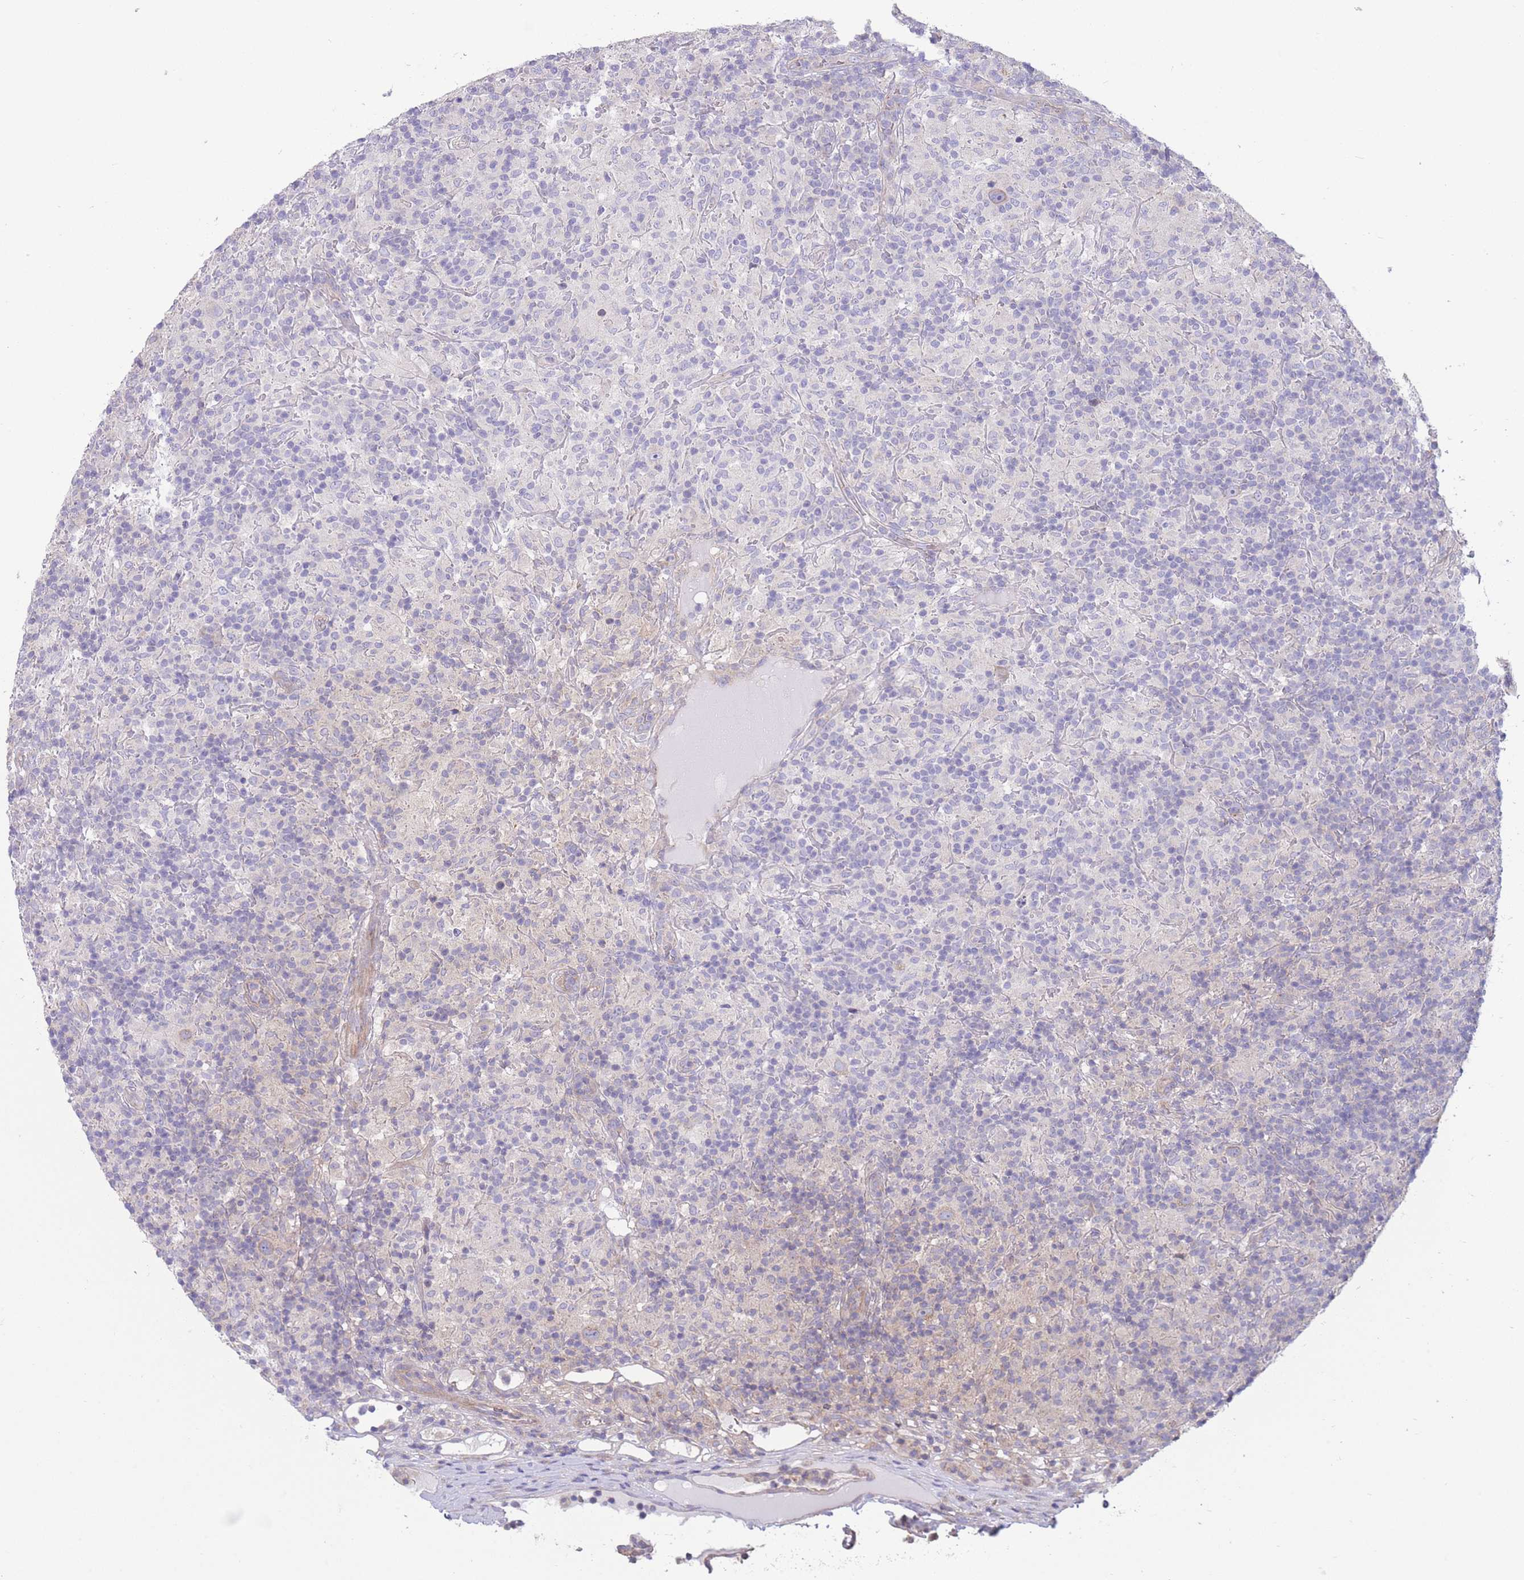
{"staining": {"intensity": "negative", "quantity": "none", "location": "none"}, "tissue": "lymphoma", "cell_type": "Tumor cells", "image_type": "cancer", "snomed": [{"axis": "morphology", "description": "Hodgkin's disease, NOS"}, {"axis": "topography", "description": "Lymph node"}], "caption": "An image of lymphoma stained for a protein displays no brown staining in tumor cells.", "gene": "ALS2CL", "patient": {"sex": "male", "age": 70}}